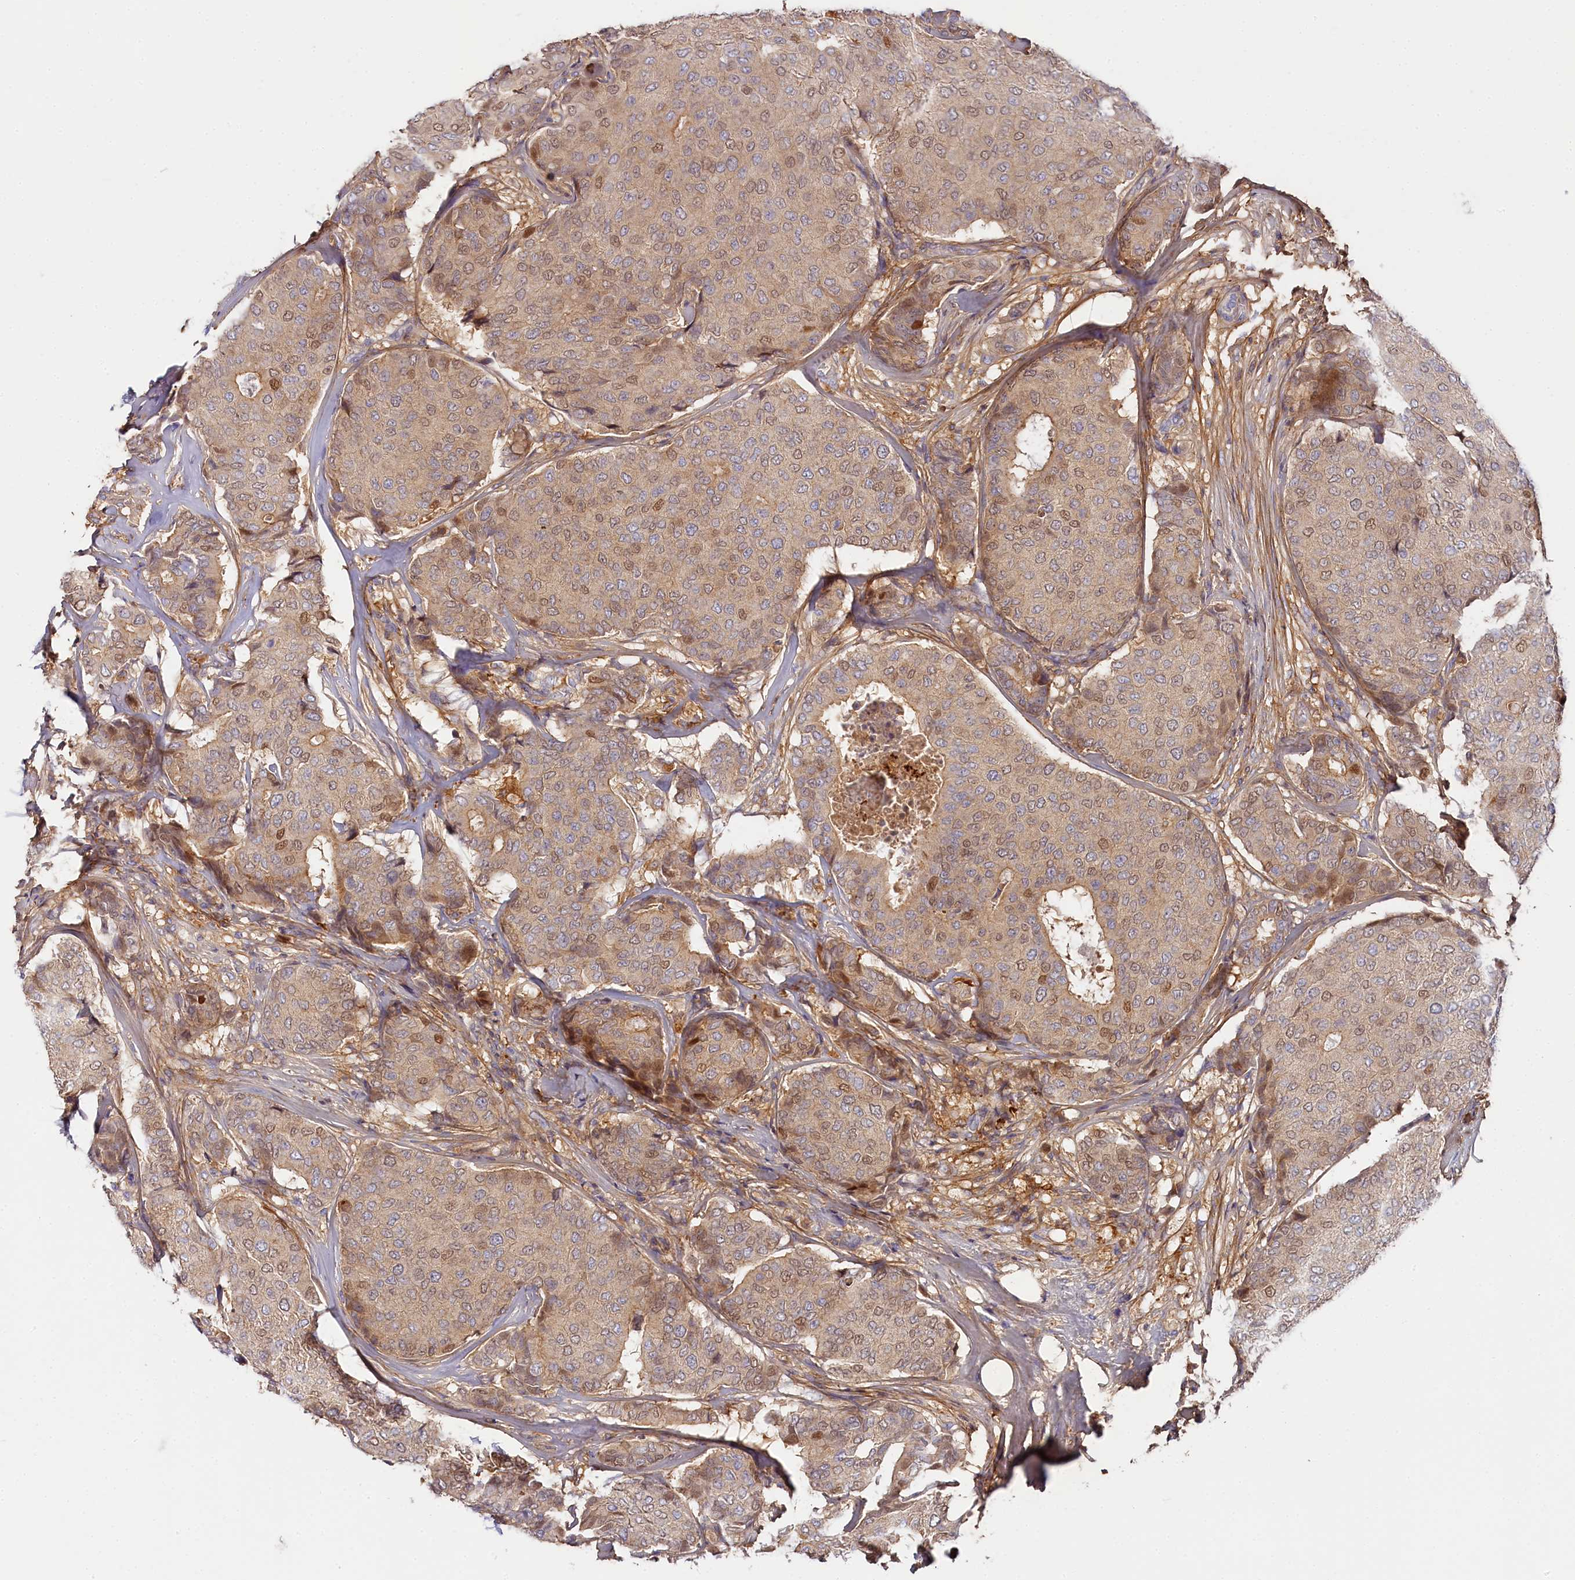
{"staining": {"intensity": "moderate", "quantity": "<25%", "location": "nuclear"}, "tissue": "breast cancer", "cell_type": "Tumor cells", "image_type": "cancer", "snomed": [{"axis": "morphology", "description": "Duct carcinoma"}, {"axis": "topography", "description": "Breast"}], "caption": "This photomicrograph reveals IHC staining of human breast infiltrating ductal carcinoma, with low moderate nuclear positivity in approximately <25% of tumor cells.", "gene": "KATNB1", "patient": {"sex": "female", "age": 75}}